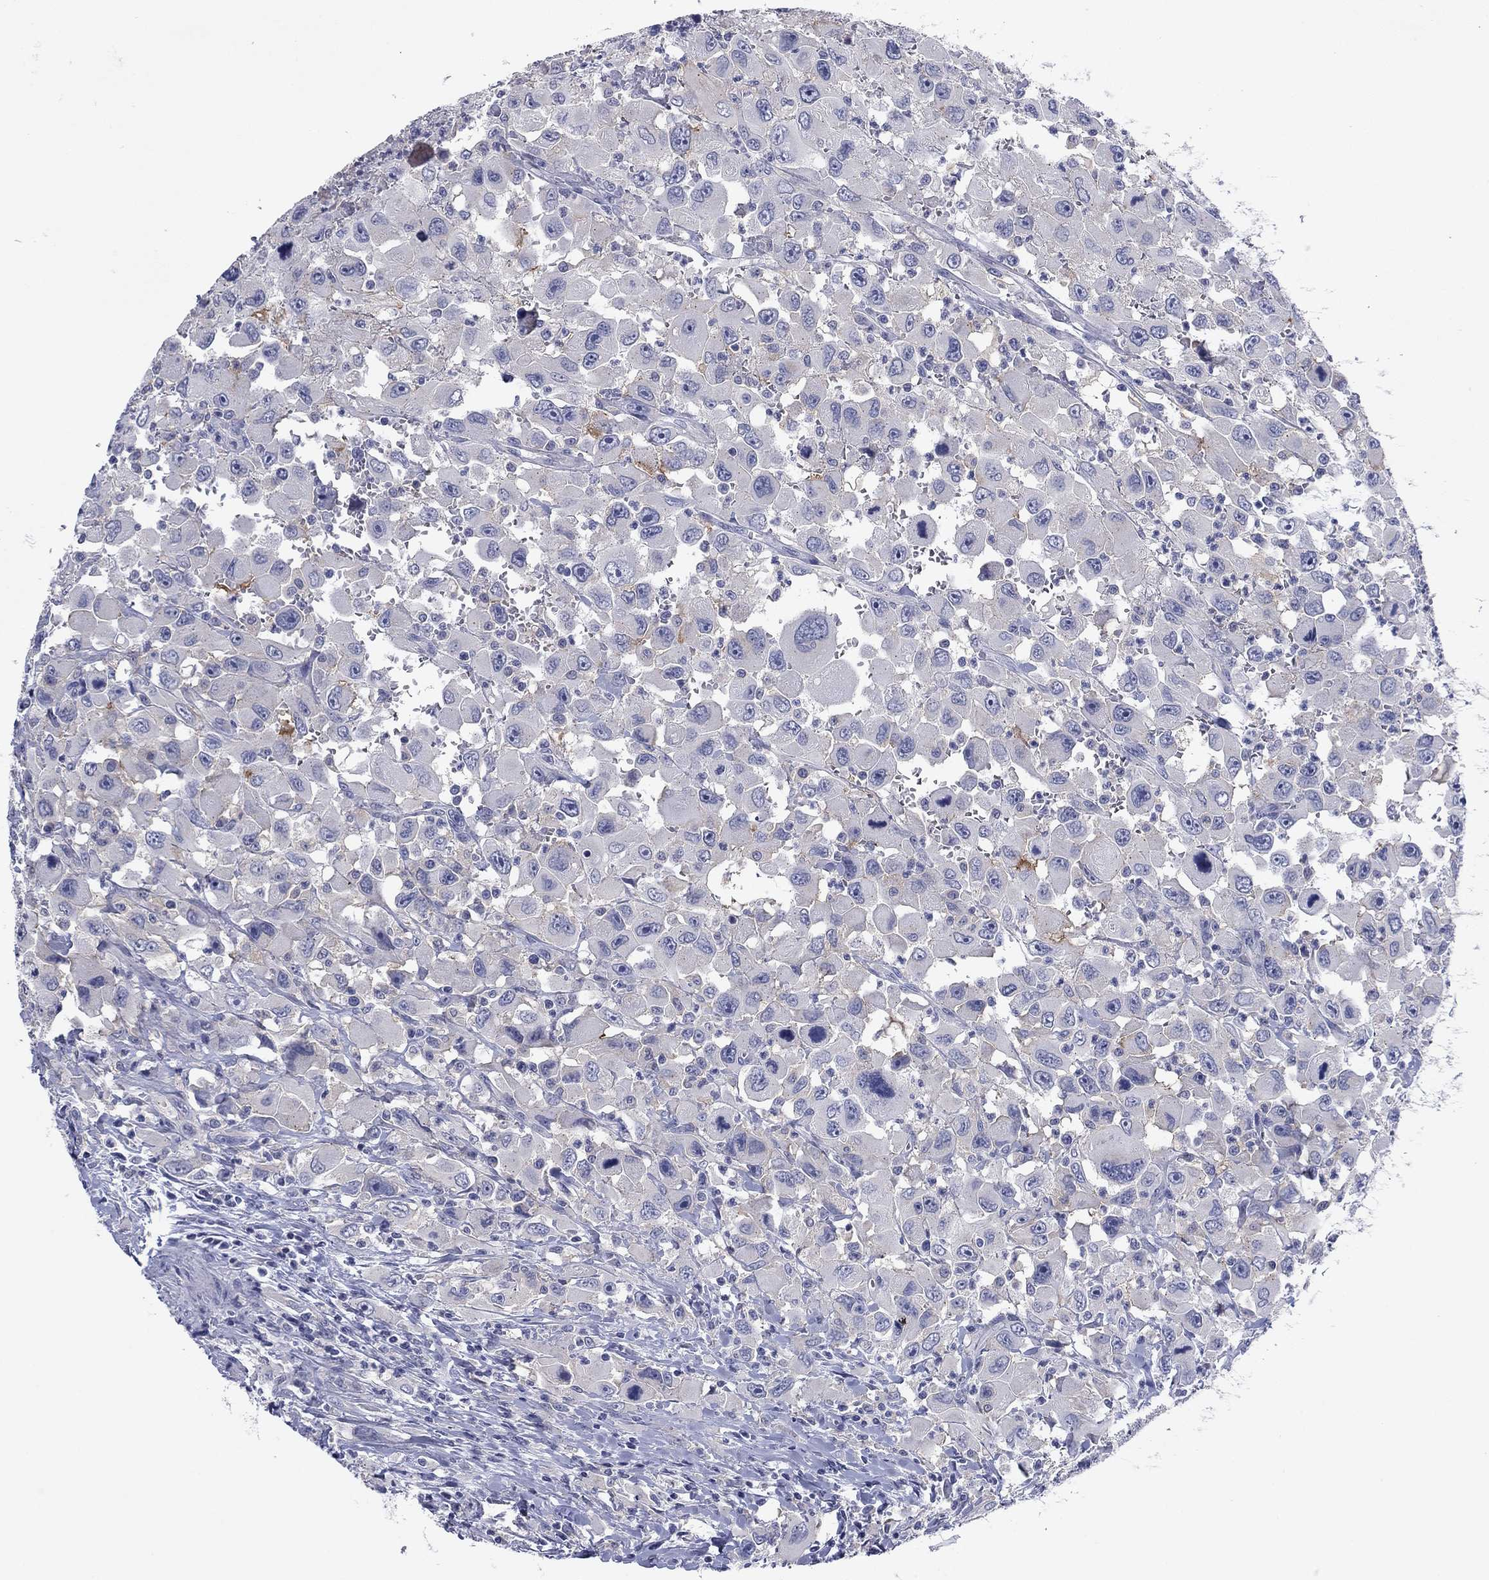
{"staining": {"intensity": "negative", "quantity": "none", "location": "none"}, "tissue": "head and neck cancer", "cell_type": "Tumor cells", "image_type": "cancer", "snomed": [{"axis": "morphology", "description": "Squamous cell carcinoma, NOS"}, {"axis": "morphology", "description": "Squamous cell carcinoma, metastatic, NOS"}, {"axis": "topography", "description": "Oral tissue"}, {"axis": "topography", "description": "Head-Neck"}], "caption": "Immunohistochemistry of head and neck squamous cell carcinoma displays no staining in tumor cells.", "gene": "CNTNAP4", "patient": {"sex": "female", "age": 85}}